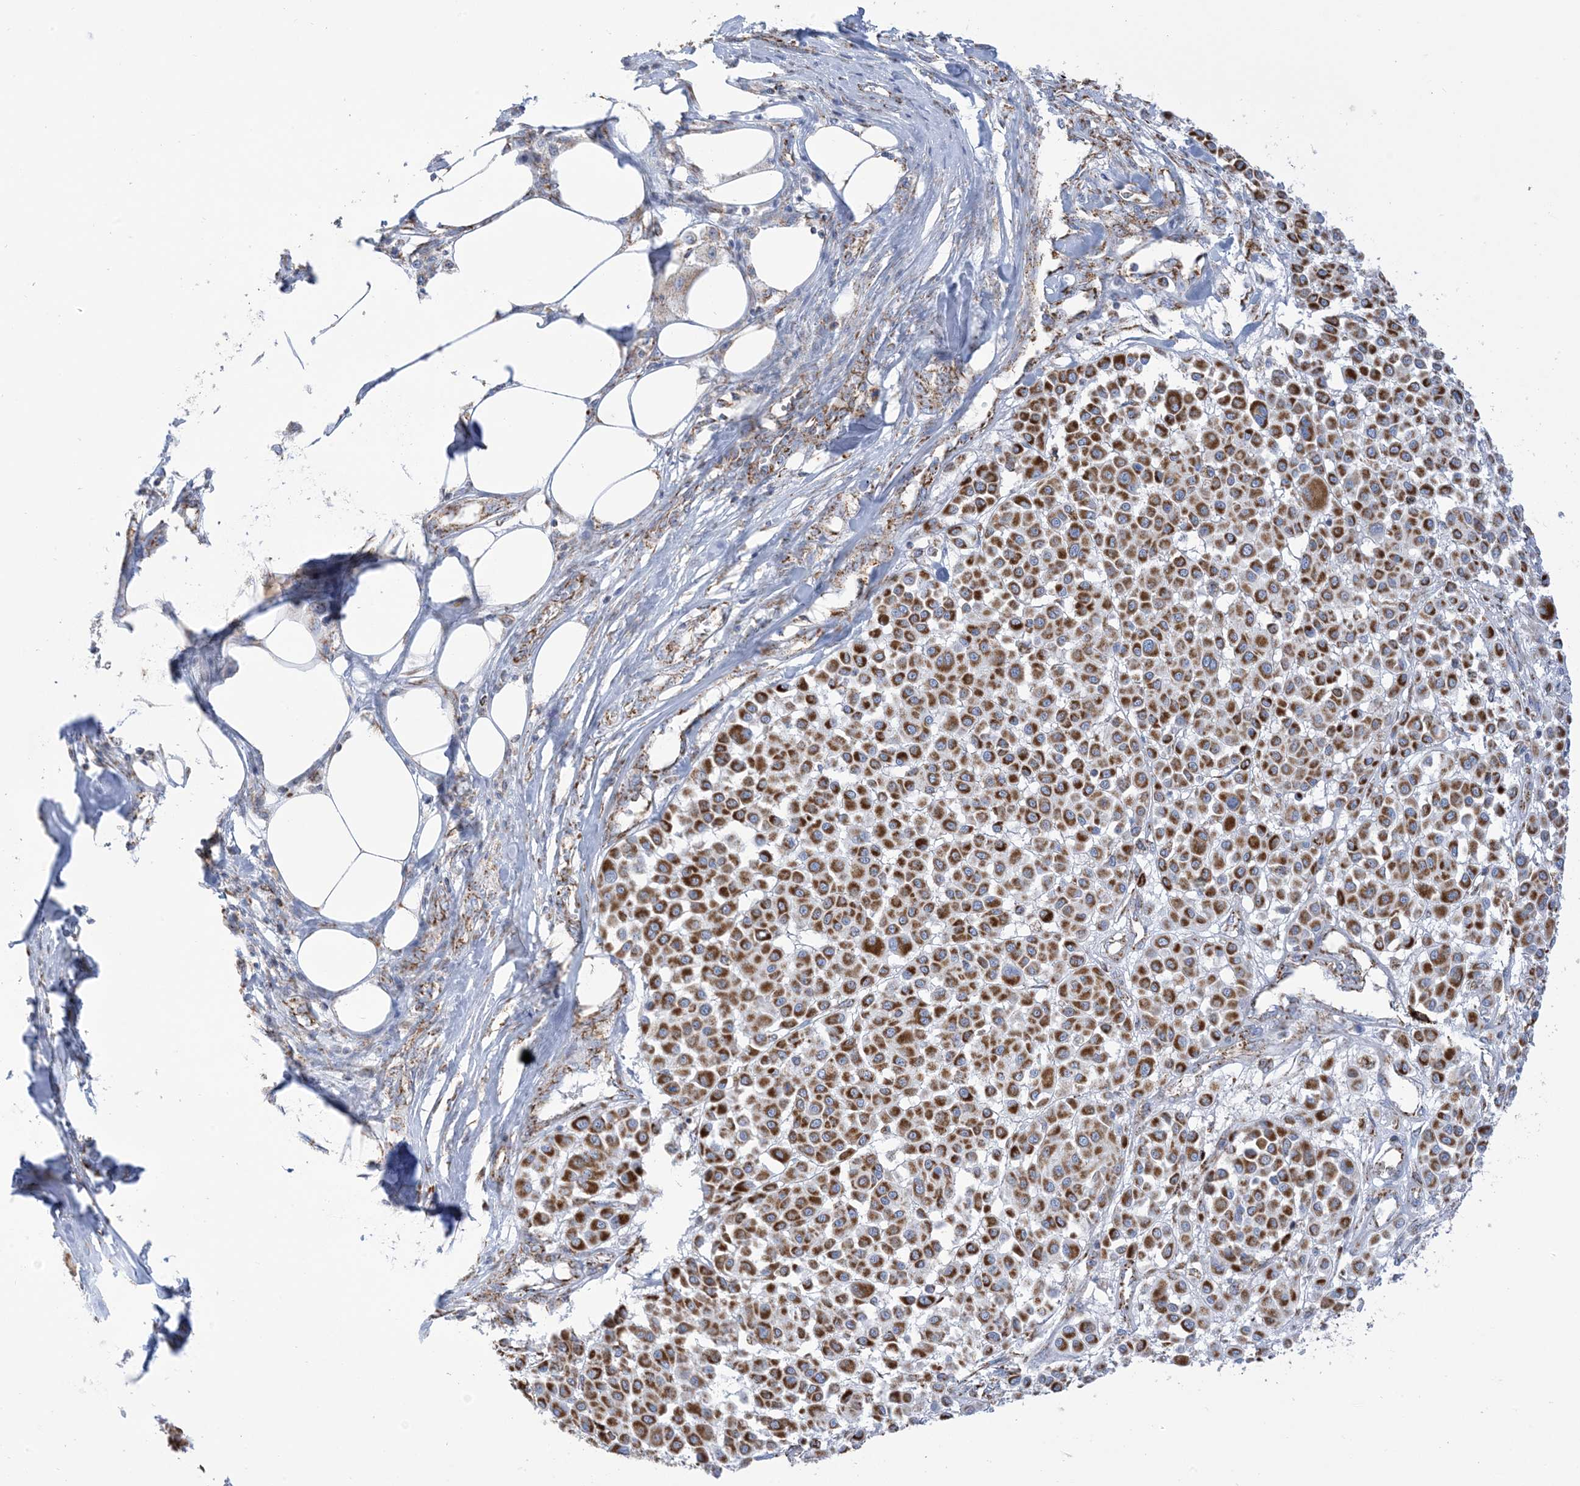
{"staining": {"intensity": "moderate", "quantity": ">75%", "location": "cytoplasmic/membranous"}, "tissue": "melanoma", "cell_type": "Tumor cells", "image_type": "cancer", "snomed": [{"axis": "morphology", "description": "Malignant melanoma, Metastatic site"}, {"axis": "topography", "description": "Soft tissue"}], "caption": "Immunohistochemical staining of human melanoma exhibits medium levels of moderate cytoplasmic/membranous protein staining in approximately >75% of tumor cells. The staining is performed using DAB brown chromogen to label protein expression. The nuclei are counter-stained blue using hematoxylin.", "gene": "SAMM50", "patient": {"sex": "male", "age": 41}}